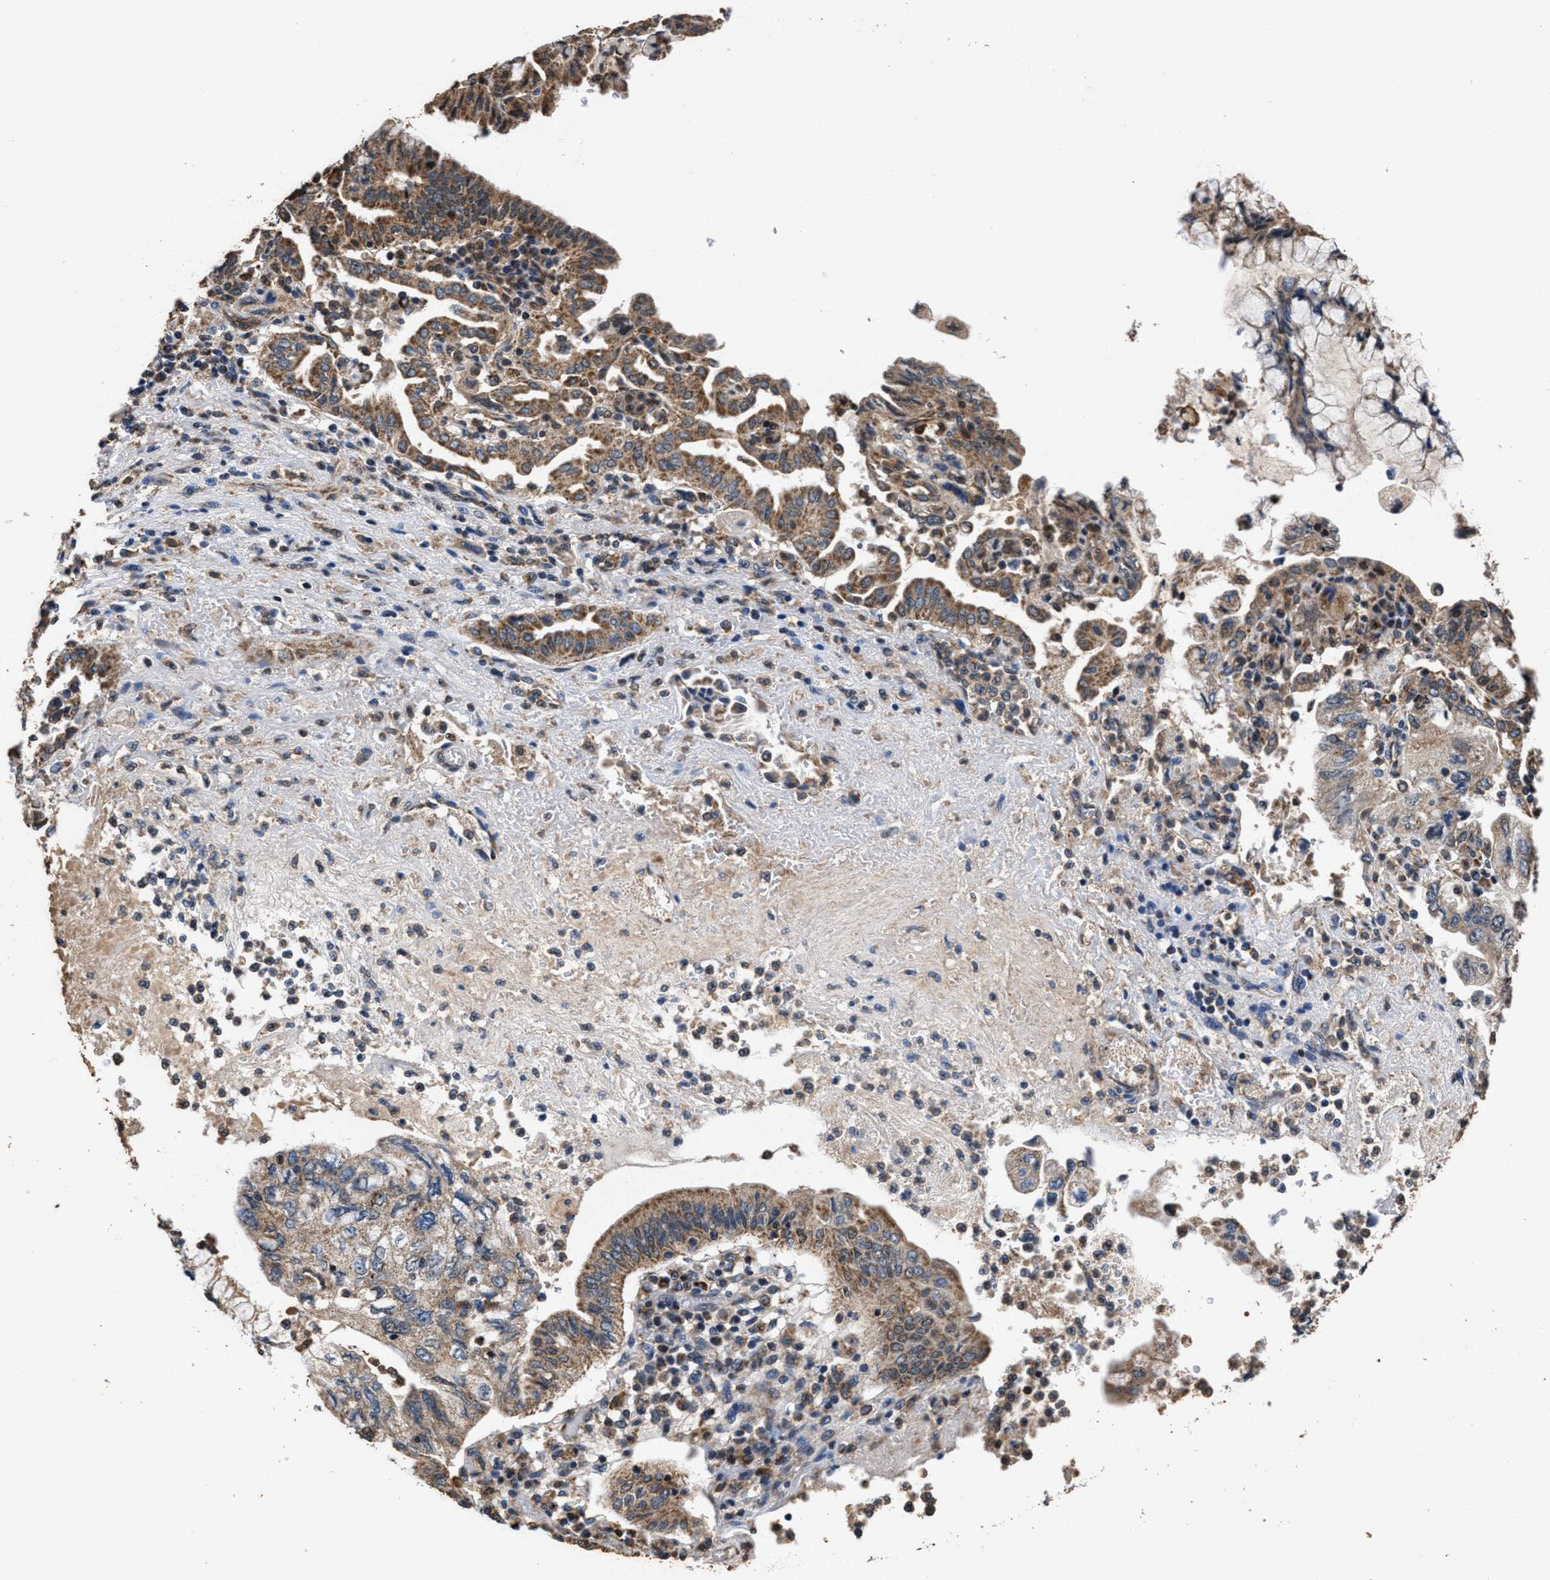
{"staining": {"intensity": "moderate", "quantity": ">75%", "location": "cytoplasmic/membranous"}, "tissue": "pancreatic cancer", "cell_type": "Tumor cells", "image_type": "cancer", "snomed": [{"axis": "morphology", "description": "Adenocarcinoma, NOS"}, {"axis": "topography", "description": "Pancreas"}], "caption": "A medium amount of moderate cytoplasmic/membranous positivity is identified in about >75% of tumor cells in pancreatic cancer (adenocarcinoma) tissue.", "gene": "ACLY", "patient": {"sex": "female", "age": 73}}